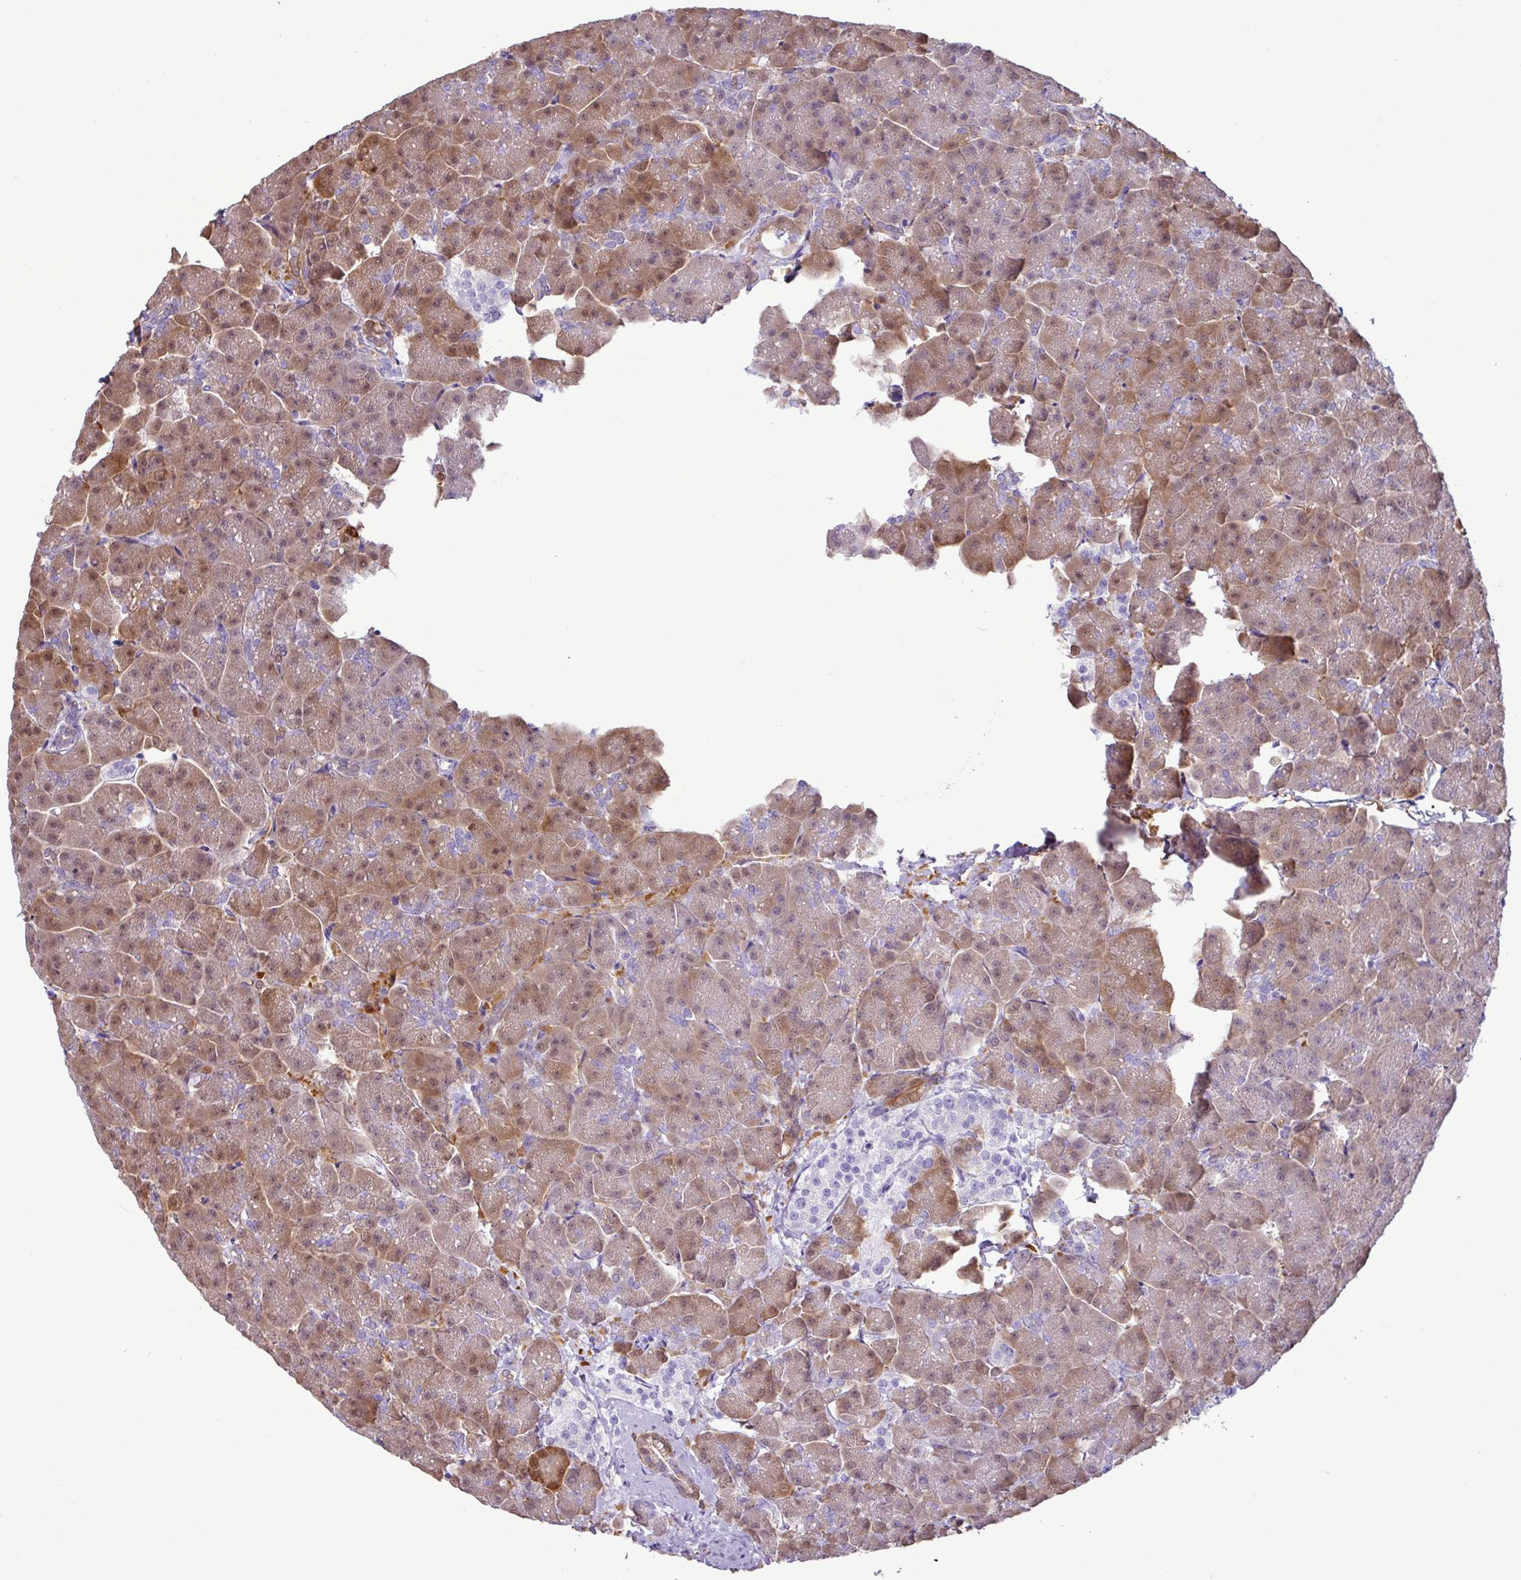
{"staining": {"intensity": "moderate", "quantity": "25%-75%", "location": "cytoplasmic/membranous"}, "tissue": "pancreas", "cell_type": "Exocrine glandular cells", "image_type": "normal", "snomed": [{"axis": "morphology", "description": "Normal tissue, NOS"}, {"axis": "topography", "description": "Pancreas"}, {"axis": "topography", "description": "Peripheral nerve tissue"}], "caption": "A medium amount of moderate cytoplasmic/membranous staining is present in approximately 25%-75% of exocrine glandular cells in unremarkable pancreas. (DAB = brown stain, brightfield microscopy at high magnification).", "gene": "GSTA1", "patient": {"sex": "male", "age": 54}}